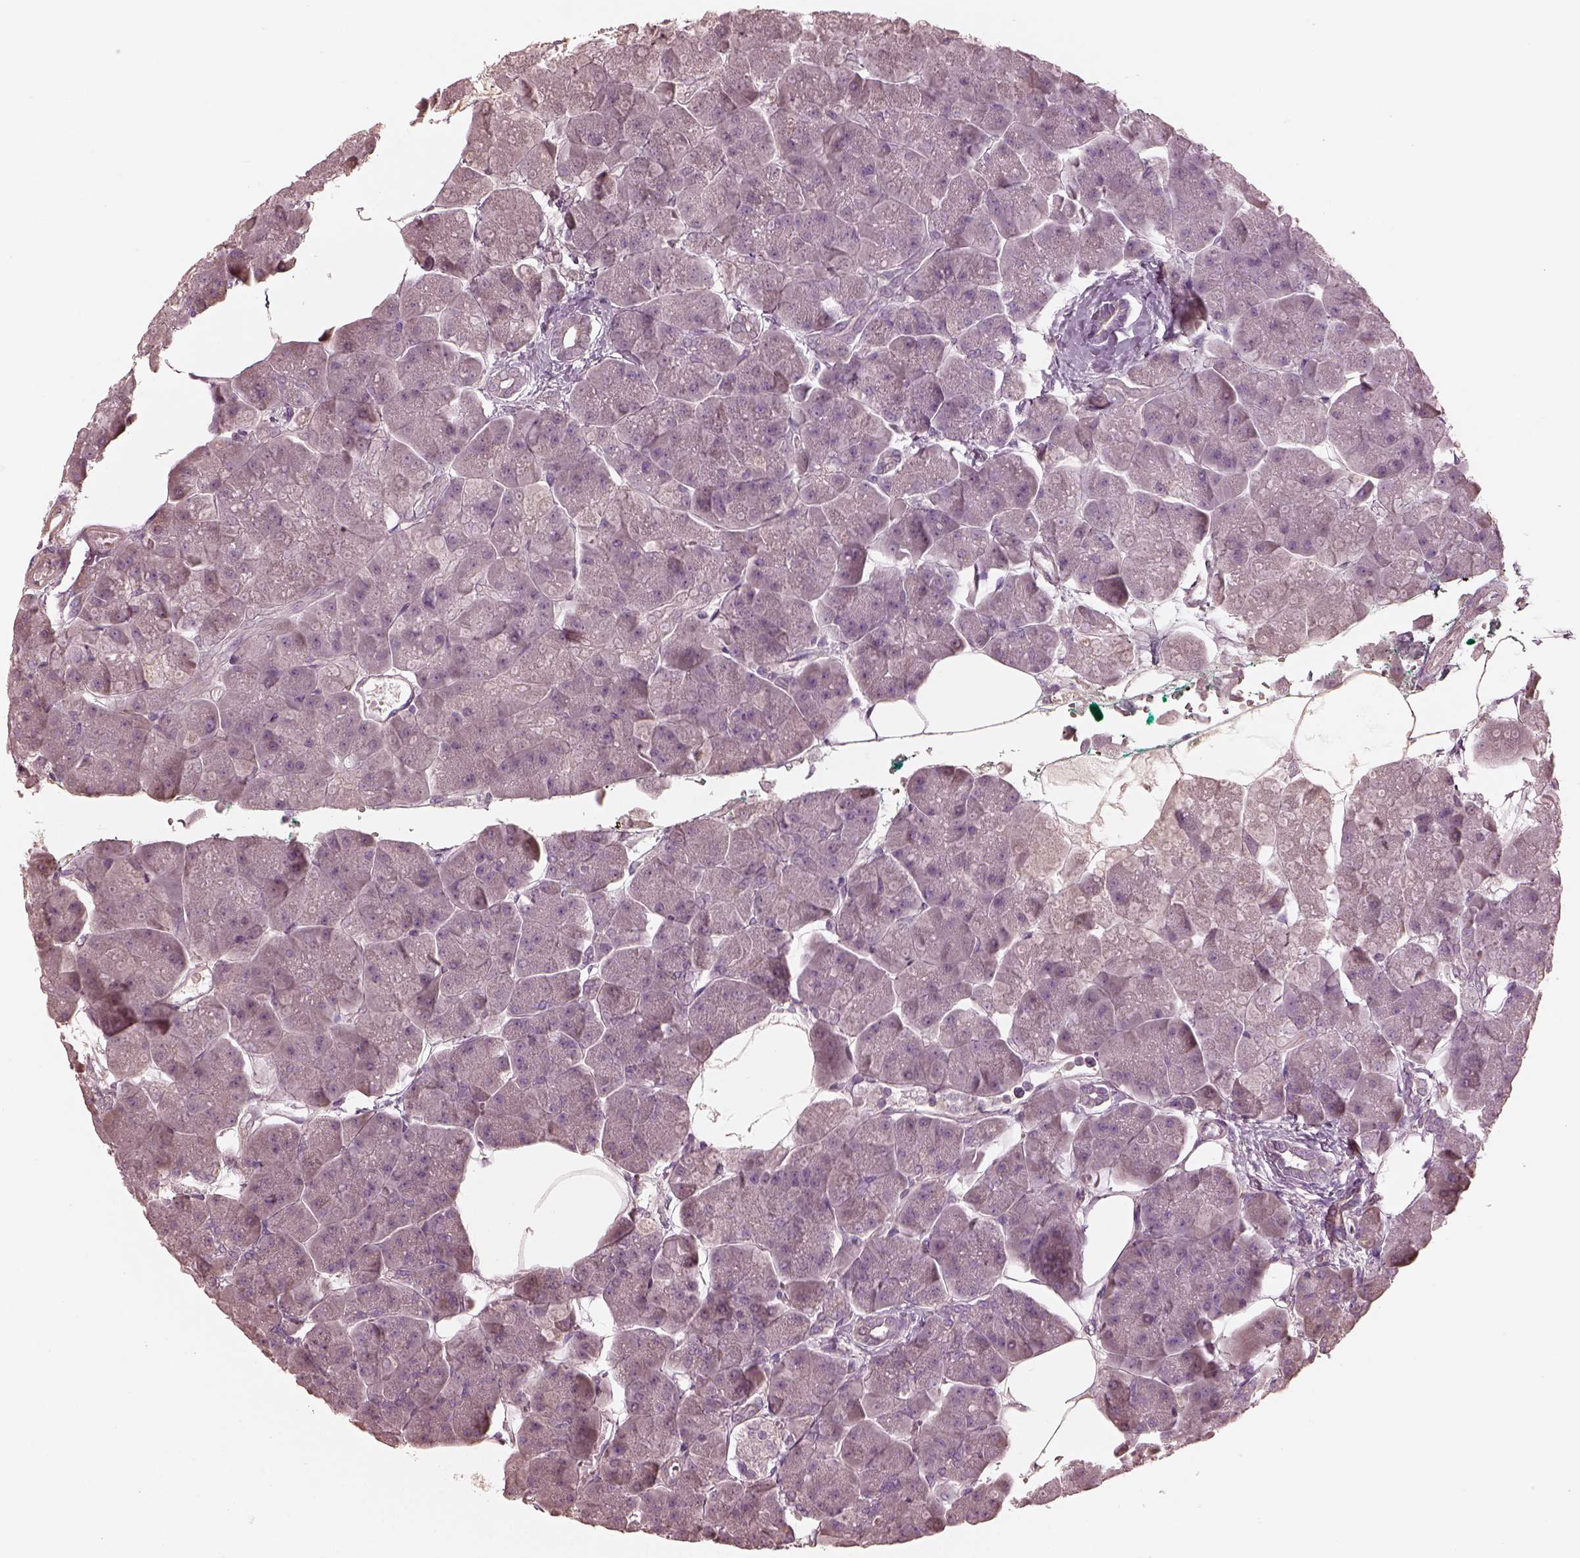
{"staining": {"intensity": "negative", "quantity": "none", "location": "none"}, "tissue": "pancreas", "cell_type": "Exocrine glandular cells", "image_type": "normal", "snomed": [{"axis": "morphology", "description": "Normal tissue, NOS"}, {"axis": "topography", "description": "Adipose tissue"}, {"axis": "topography", "description": "Pancreas"}, {"axis": "topography", "description": "Peripheral nerve tissue"}], "caption": "IHC of unremarkable human pancreas displays no staining in exocrine glandular cells. (Immunohistochemistry (ihc), brightfield microscopy, high magnification).", "gene": "OPTC", "patient": {"sex": "female", "age": 58}}